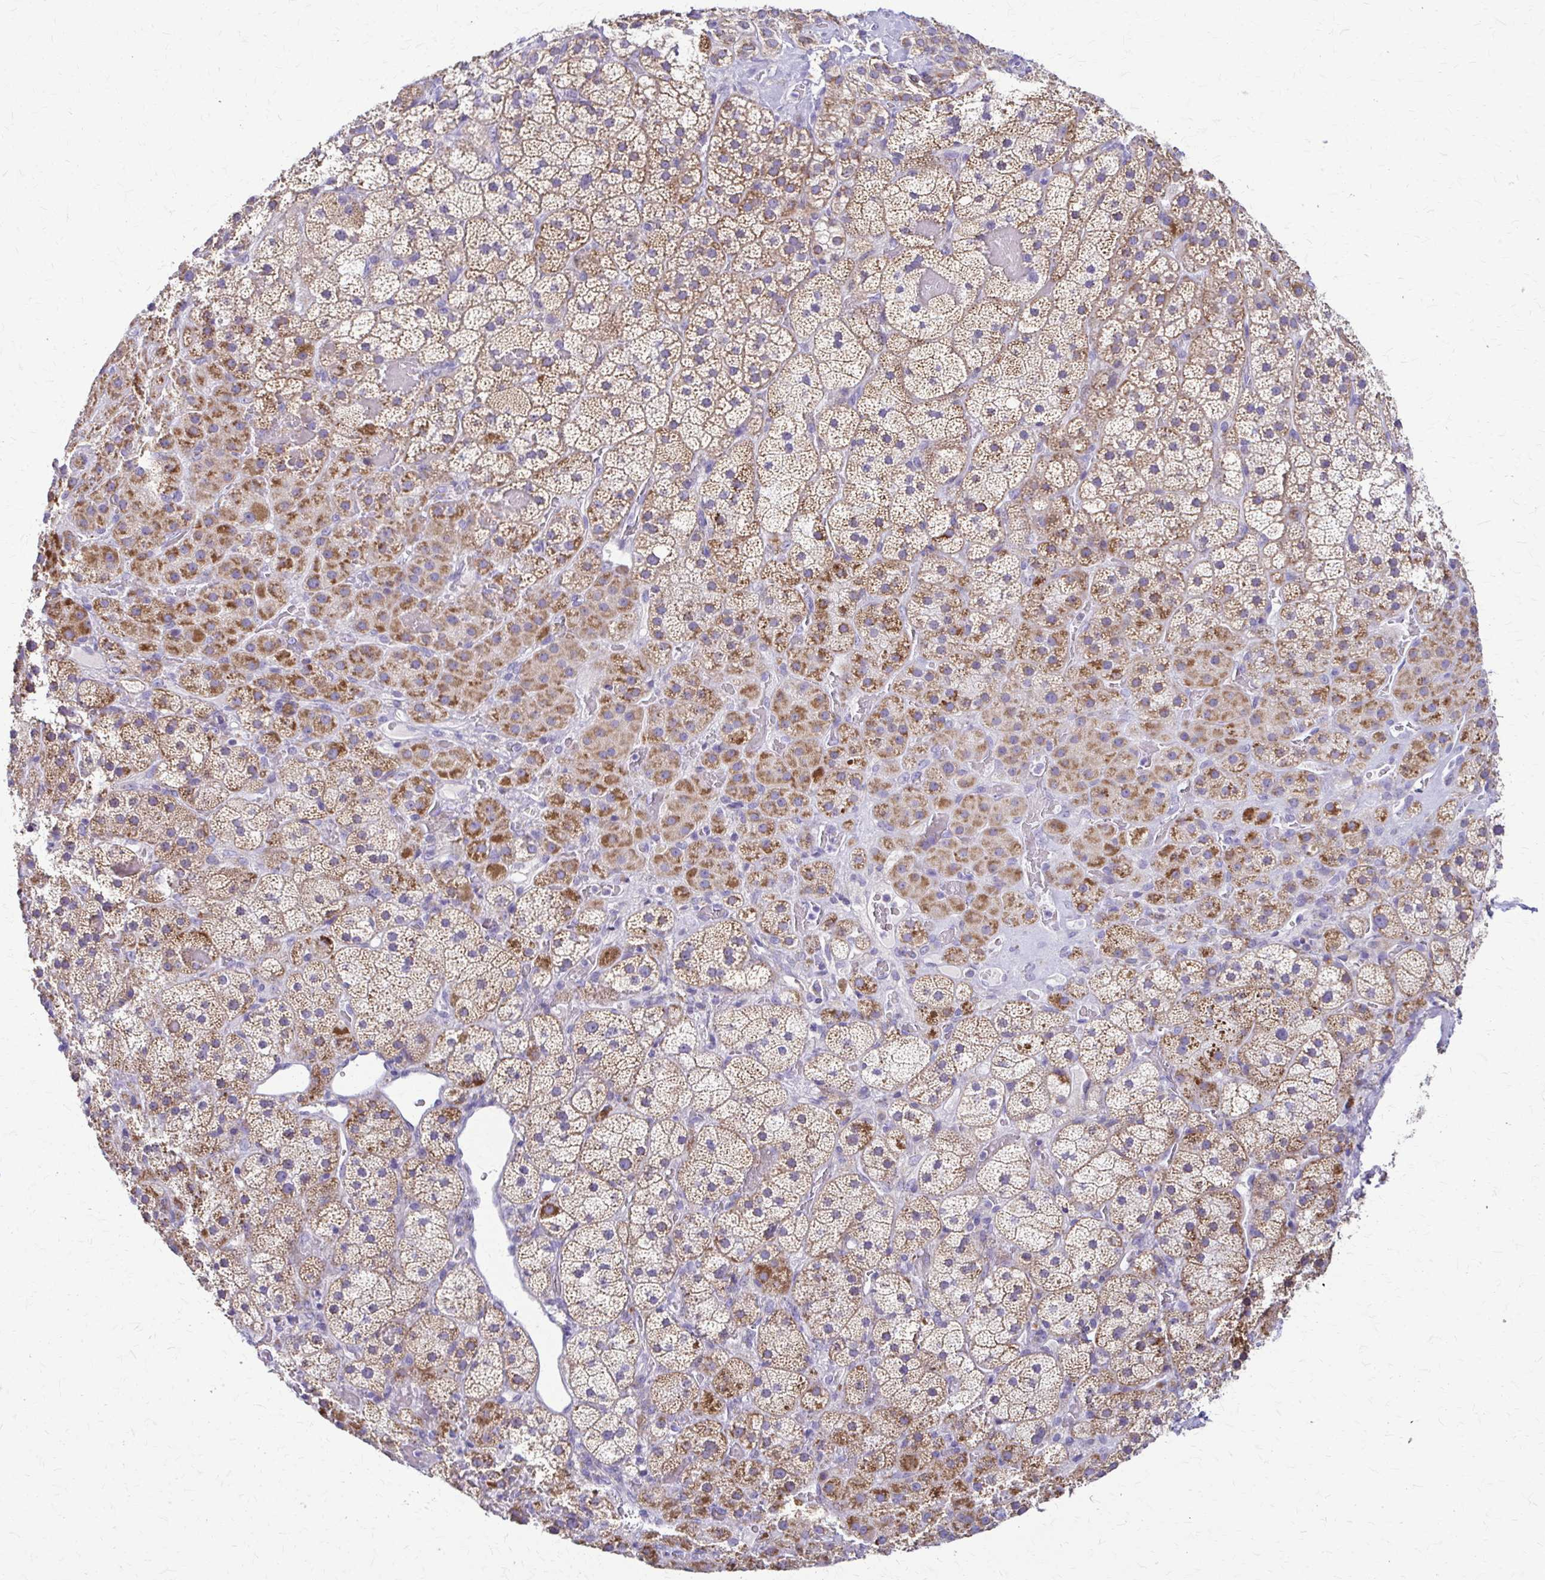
{"staining": {"intensity": "moderate", "quantity": "25%-75%", "location": "cytoplasmic/membranous"}, "tissue": "adrenal gland", "cell_type": "Glandular cells", "image_type": "normal", "snomed": [{"axis": "morphology", "description": "Normal tissue, NOS"}, {"axis": "topography", "description": "Adrenal gland"}], "caption": "This is an image of IHC staining of unremarkable adrenal gland, which shows moderate expression in the cytoplasmic/membranous of glandular cells.", "gene": "SAMD13", "patient": {"sex": "male", "age": 57}}